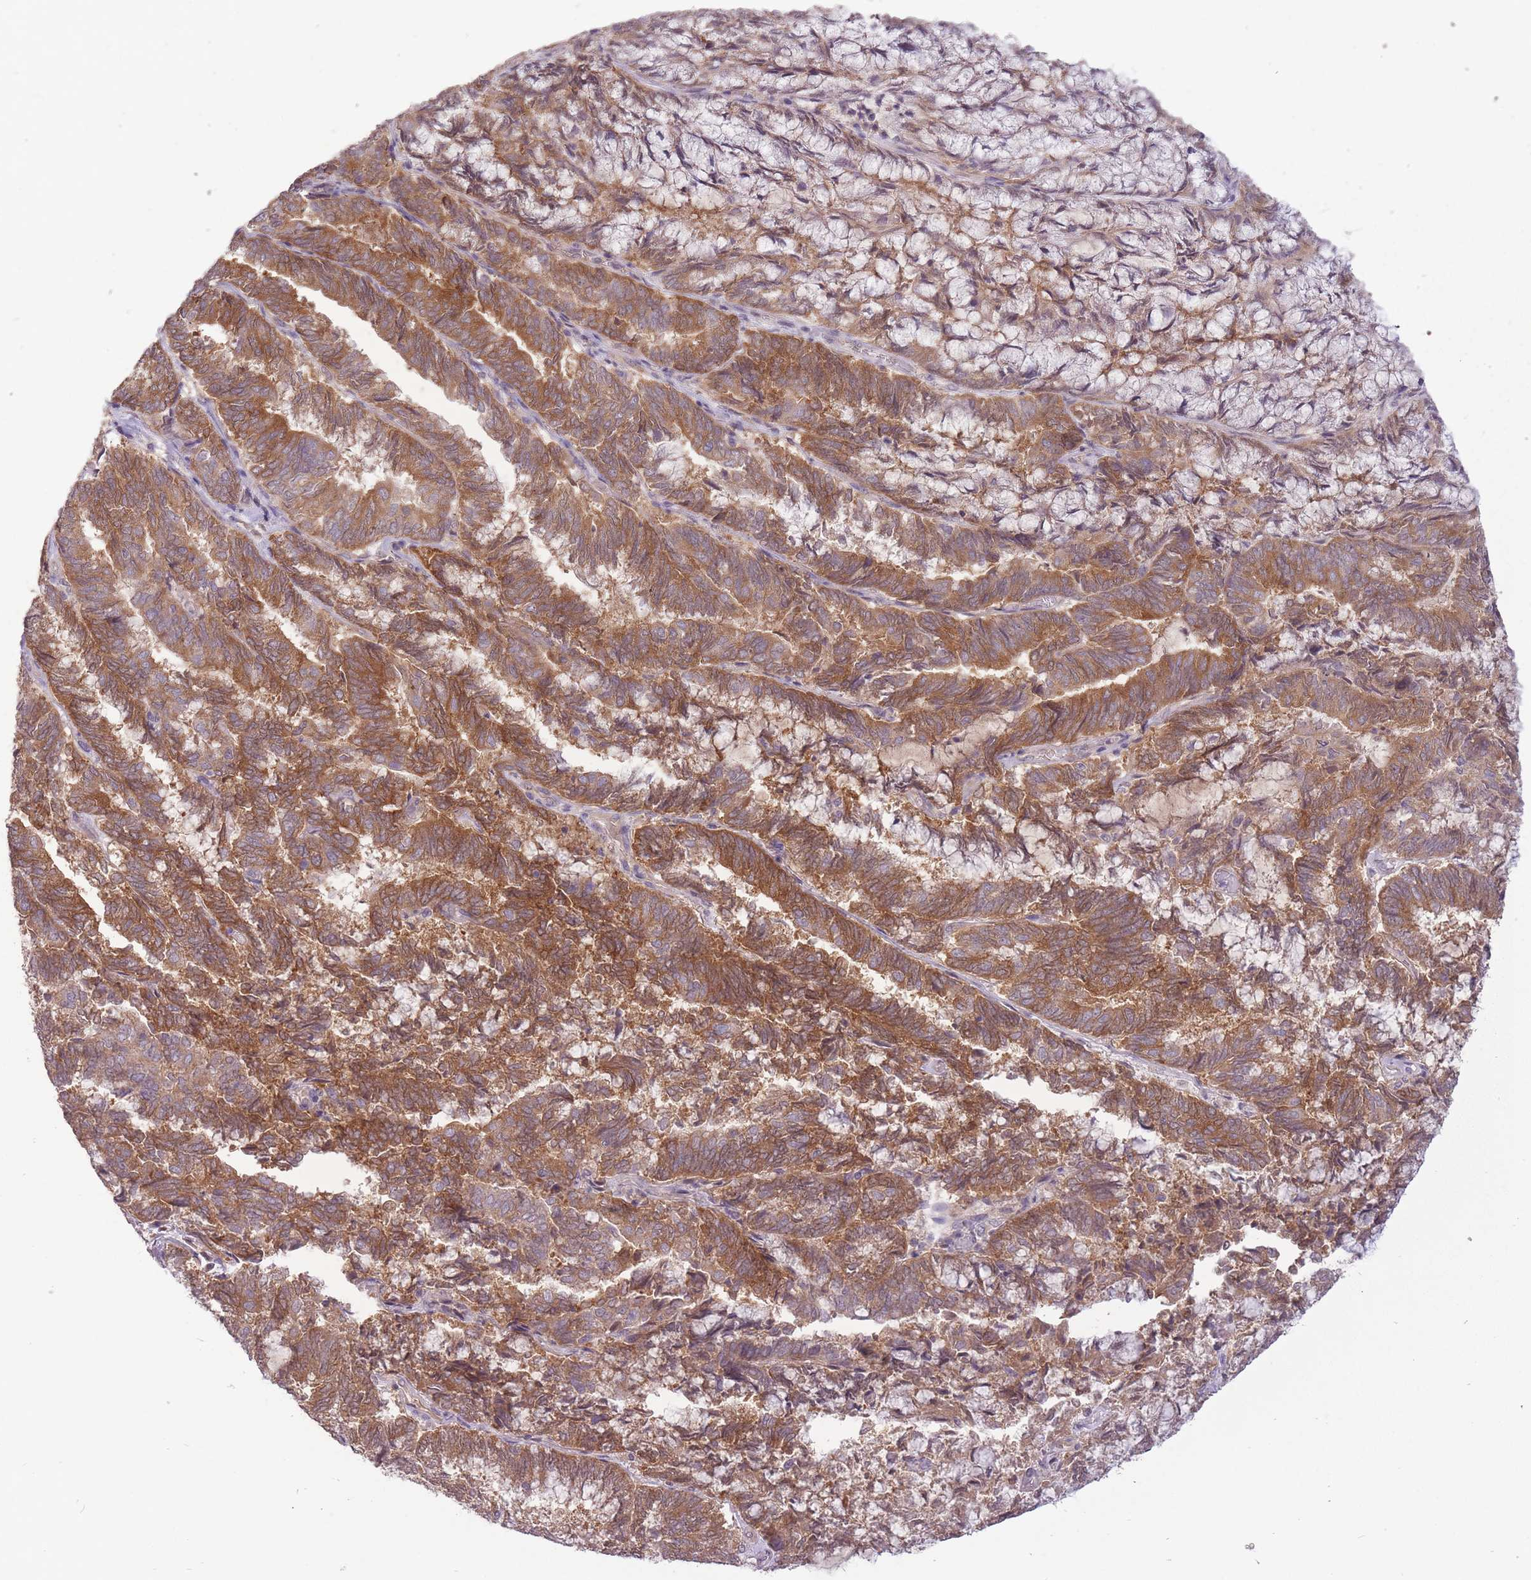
{"staining": {"intensity": "moderate", "quantity": ">75%", "location": "cytoplasmic/membranous"}, "tissue": "endometrial cancer", "cell_type": "Tumor cells", "image_type": "cancer", "snomed": [{"axis": "morphology", "description": "Adenocarcinoma, NOS"}, {"axis": "topography", "description": "Endometrium"}], "caption": "About >75% of tumor cells in human adenocarcinoma (endometrial) display moderate cytoplasmic/membranous protein expression as visualized by brown immunohistochemical staining.", "gene": "LRATD2", "patient": {"sex": "female", "age": 80}}